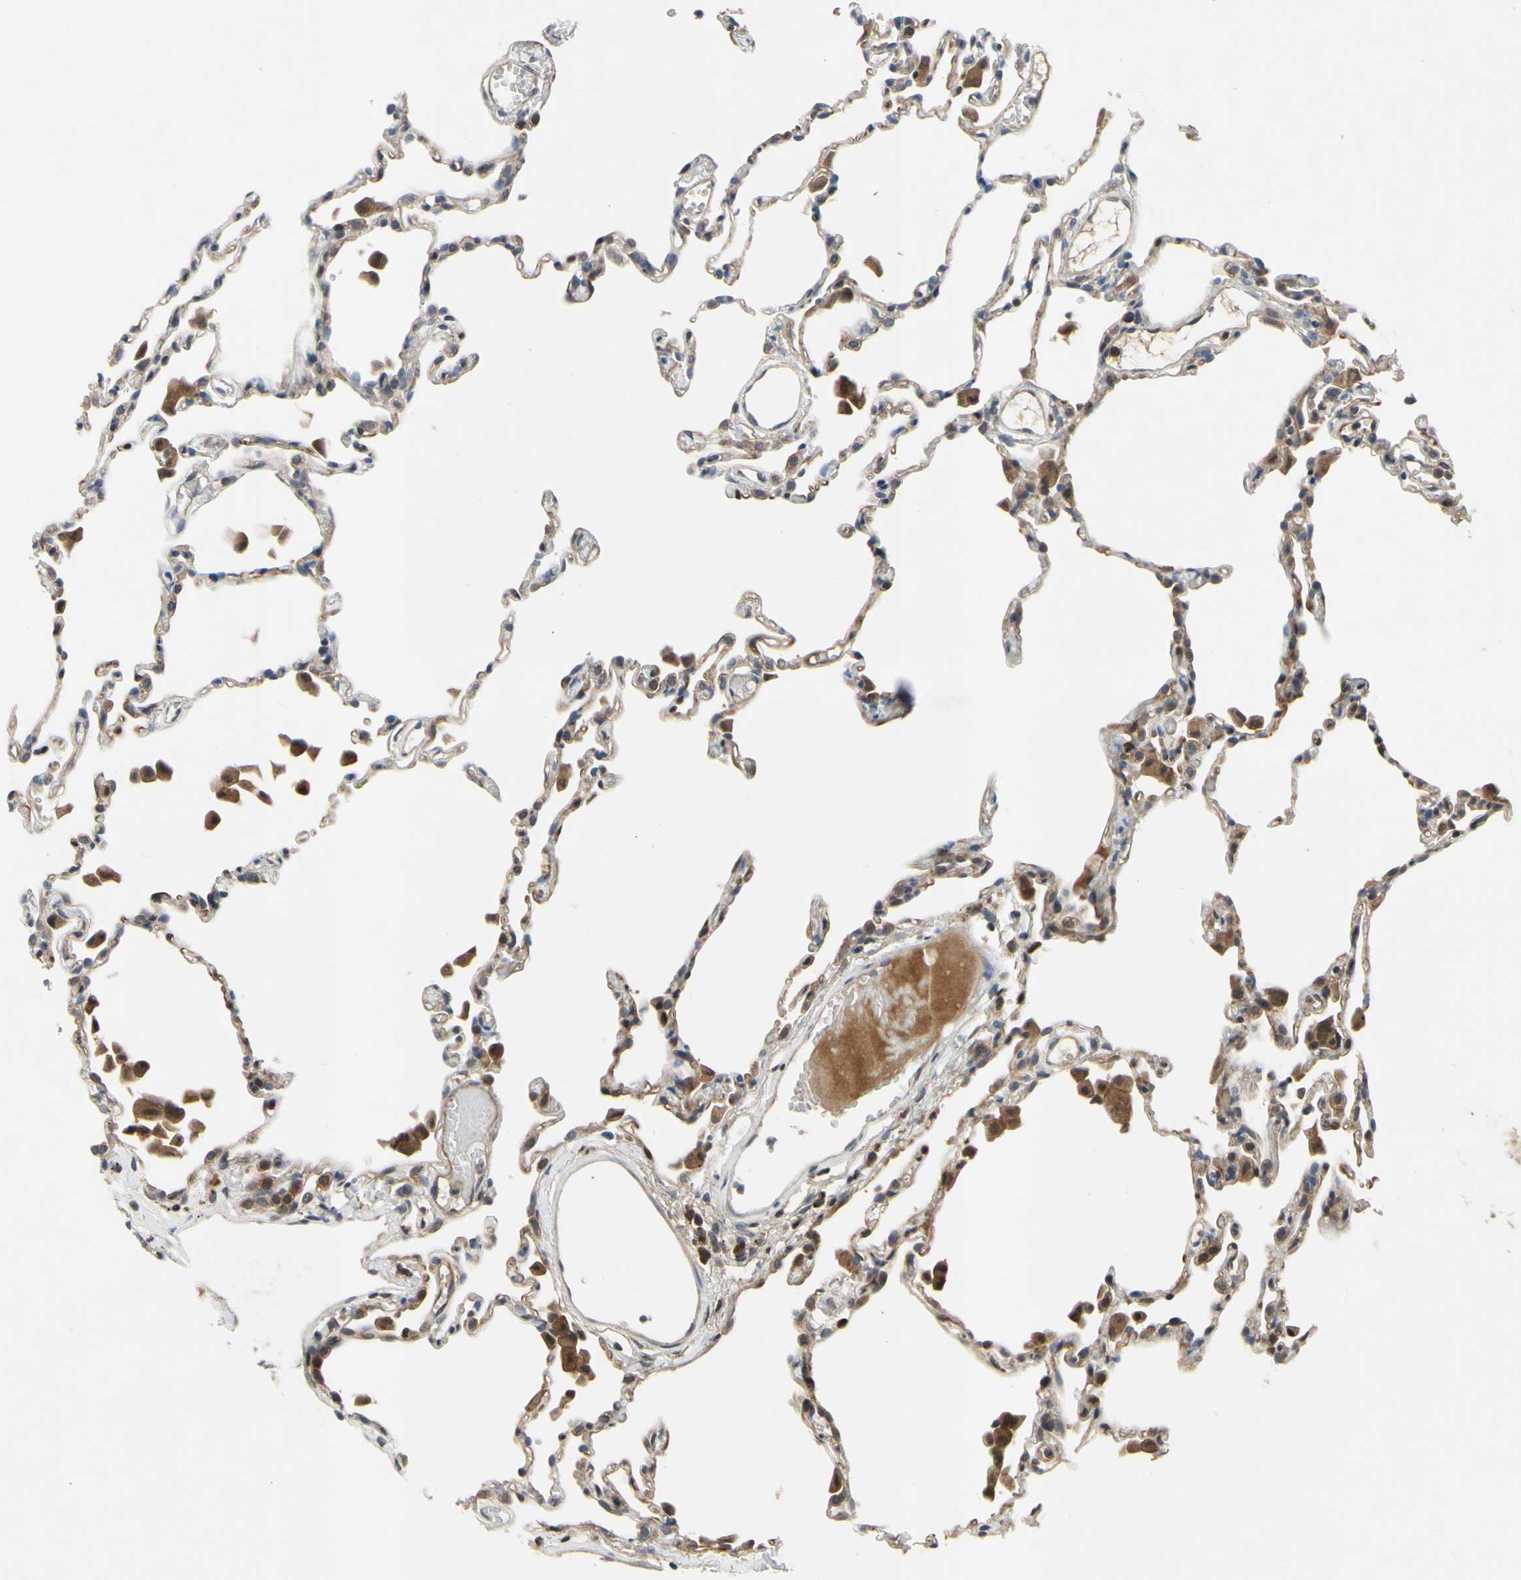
{"staining": {"intensity": "weak", "quantity": "25%-75%", "location": "cytoplasmic/membranous"}, "tissue": "lung", "cell_type": "Alveolar cells", "image_type": "normal", "snomed": [{"axis": "morphology", "description": "Normal tissue, NOS"}, {"axis": "topography", "description": "Lung"}], "caption": "A brown stain shows weak cytoplasmic/membranous positivity of a protein in alveolar cells of unremarkable human lung. The staining was performed using DAB (3,3'-diaminobenzidine) to visualize the protein expression in brown, while the nuclei were stained in blue with hematoxylin (Magnification: 20x).", "gene": "XIAP", "patient": {"sex": "female", "age": 49}}